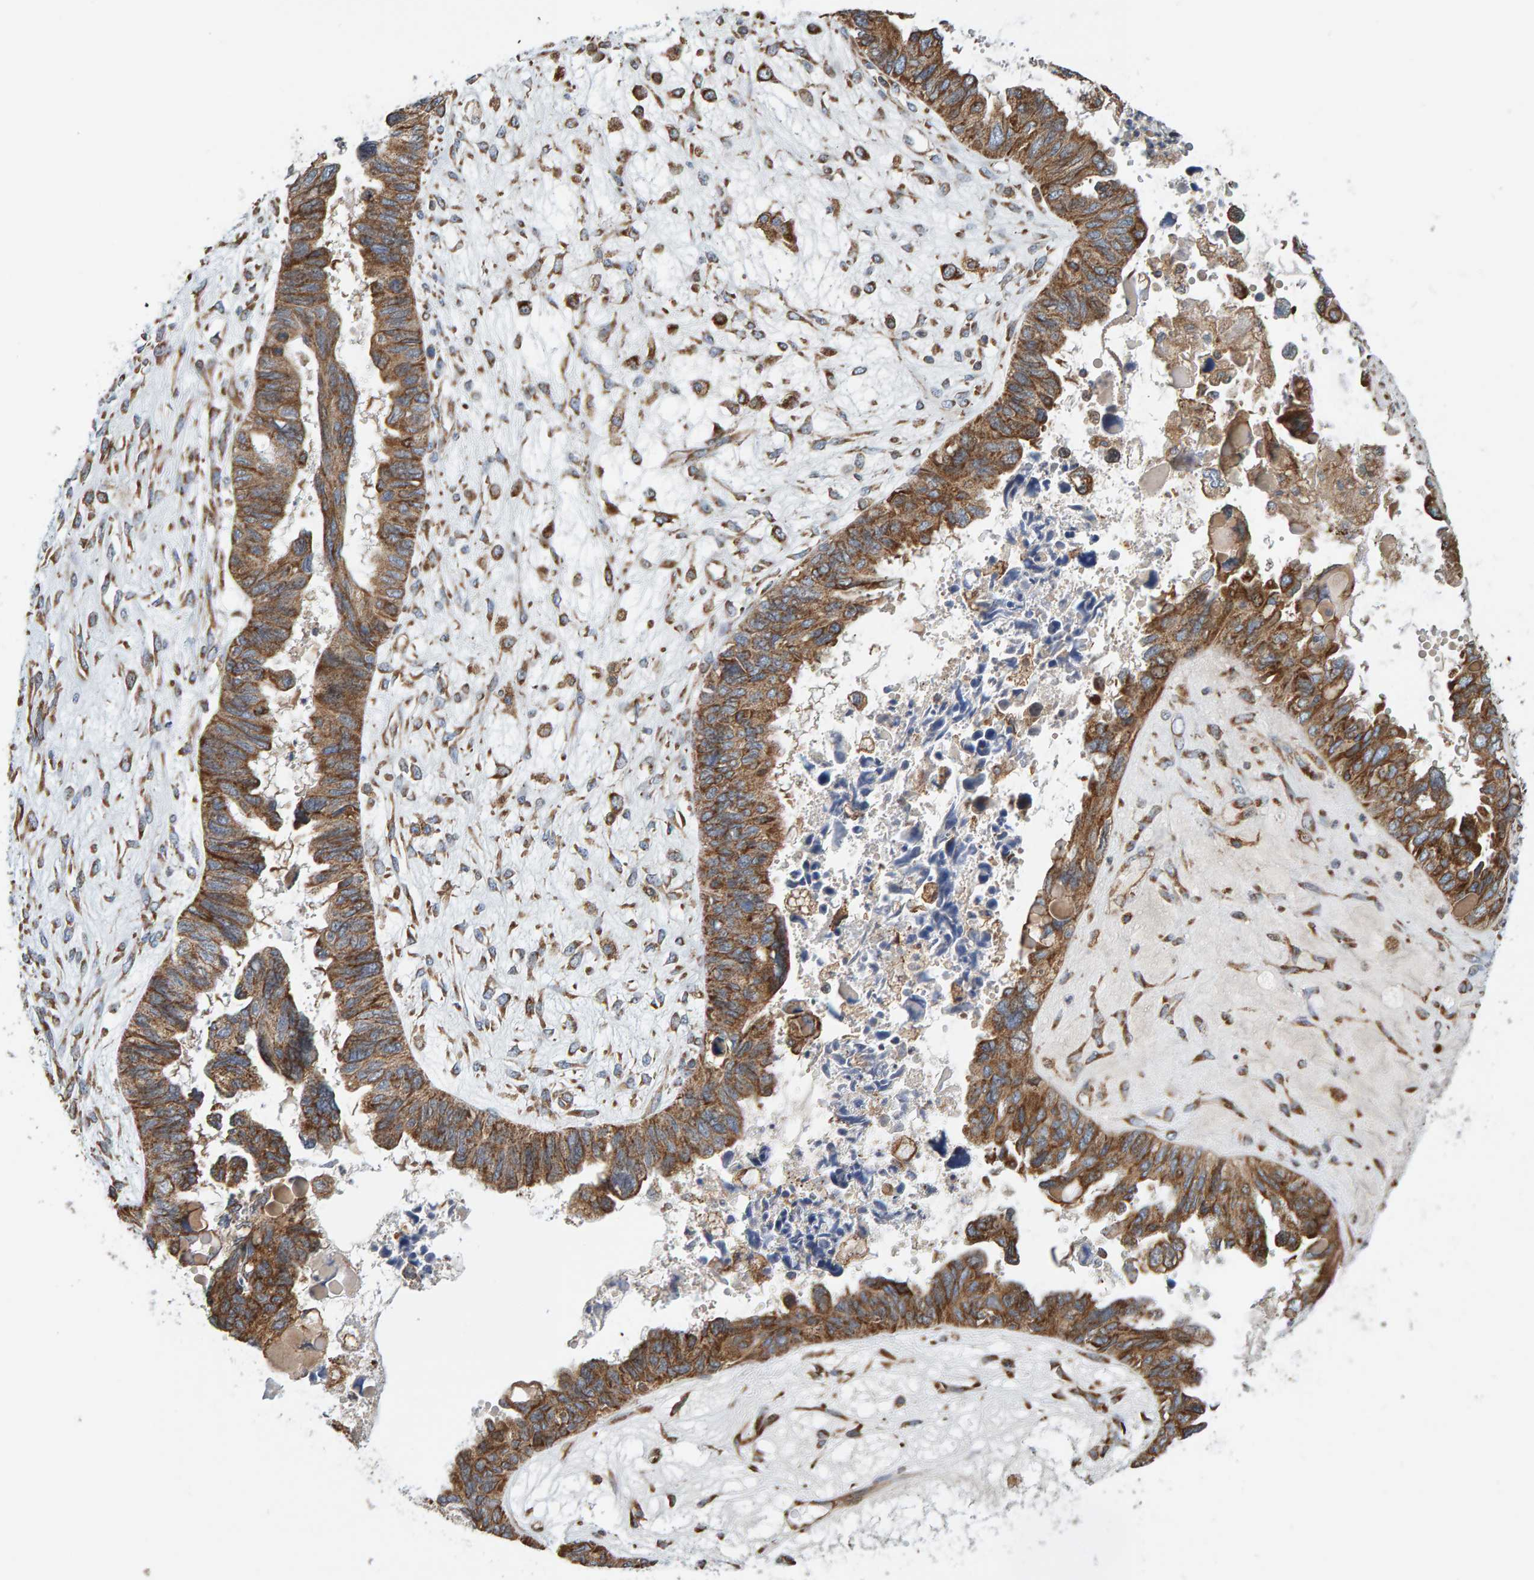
{"staining": {"intensity": "strong", "quantity": ">75%", "location": "cytoplasmic/membranous"}, "tissue": "ovarian cancer", "cell_type": "Tumor cells", "image_type": "cancer", "snomed": [{"axis": "morphology", "description": "Cystadenocarcinoma, serous, NOS"}, {"axis": "topography", "description": "Ovary"}], "caption": "A micrograph showing strong cytoplasmic/membranous expression in about >75% of tumor cells in serous cystadenocarcinoma (ovarian), as visualized by brown immunohistochemical staining.", "gene": "MRPL45", "patient": {"sex": "female", "age": 79}}